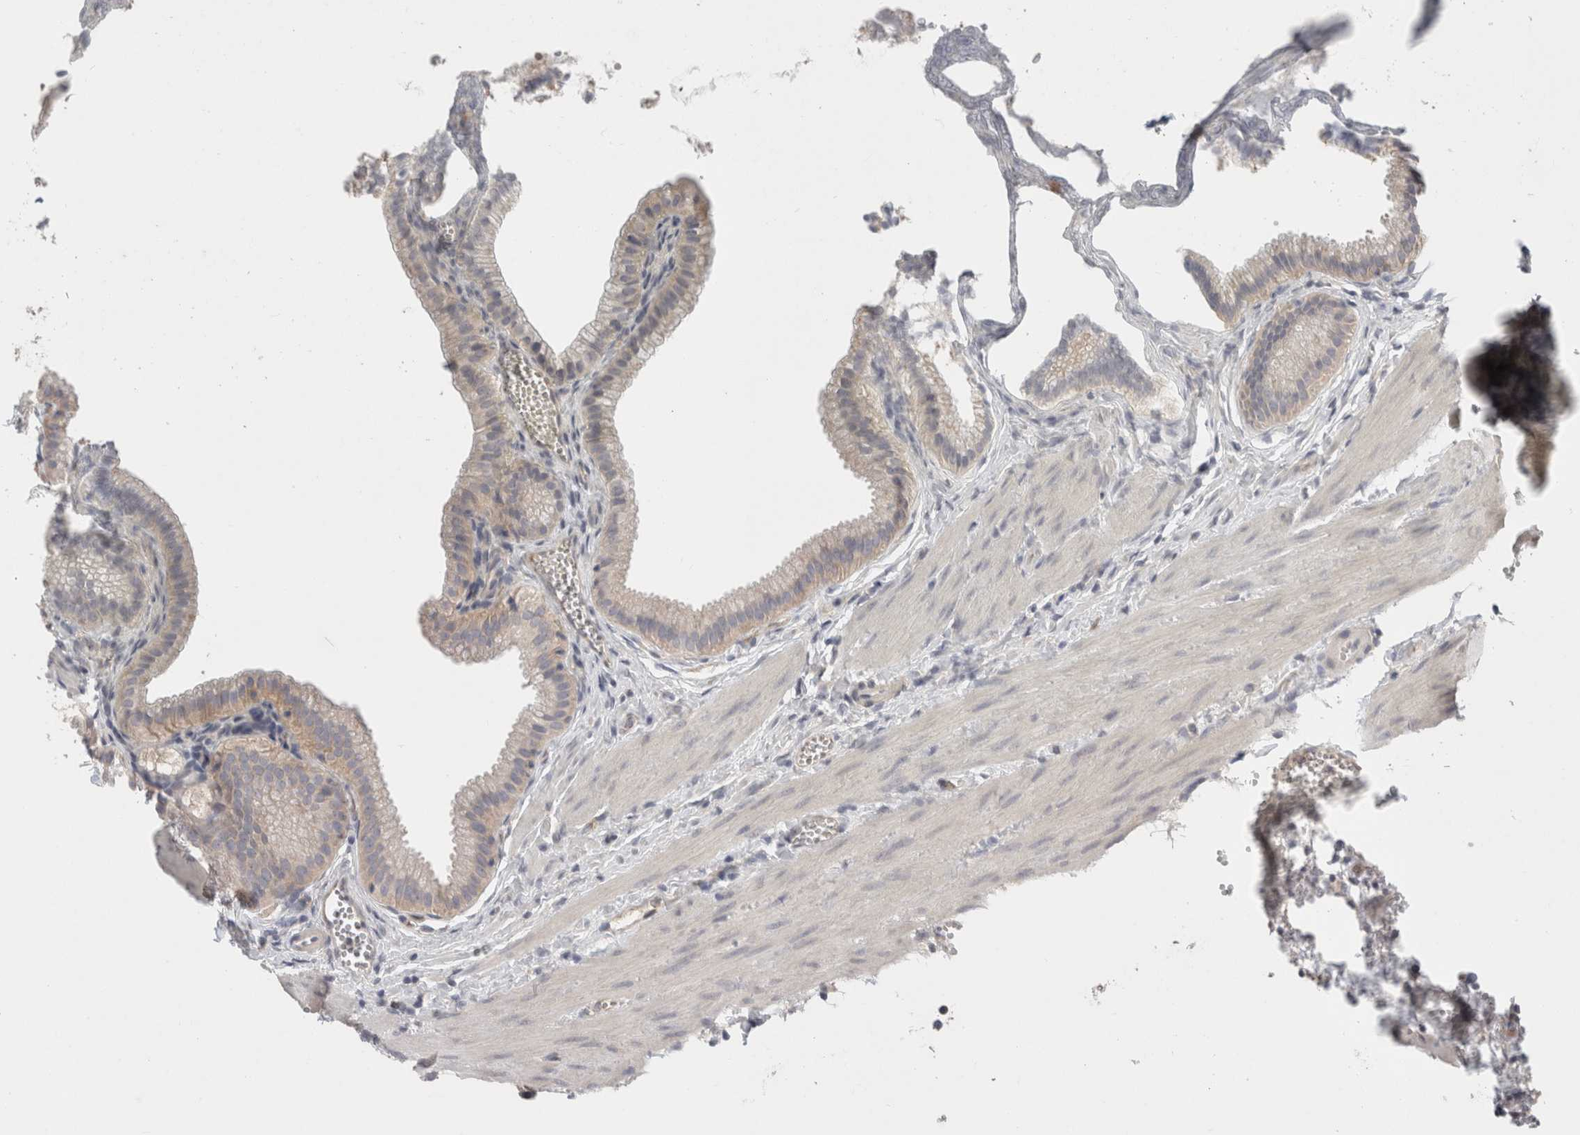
{"staining": {"intensity": "weak", "quantity": "25%-75%", "location": "cytoplasmic/membranous"}, "tissue": "gallbladder", "cell_type": "Glandular cells", "image_type": "normal", "snomed": [{"axis": "morphology", "description": "Normal tissue, NOS"}, {"axis": "topography", "description": "Gallbladder"}], "caption": "Immunohistochemical staining of unremarkable human gallbladder exhibits 25%-75% levels of weak cytoplasmic/membranous protein positivity in about 25%-75% of glandular cells.", "gene": "RASAL2", "patient": {"sex": "male", "age": 38}}